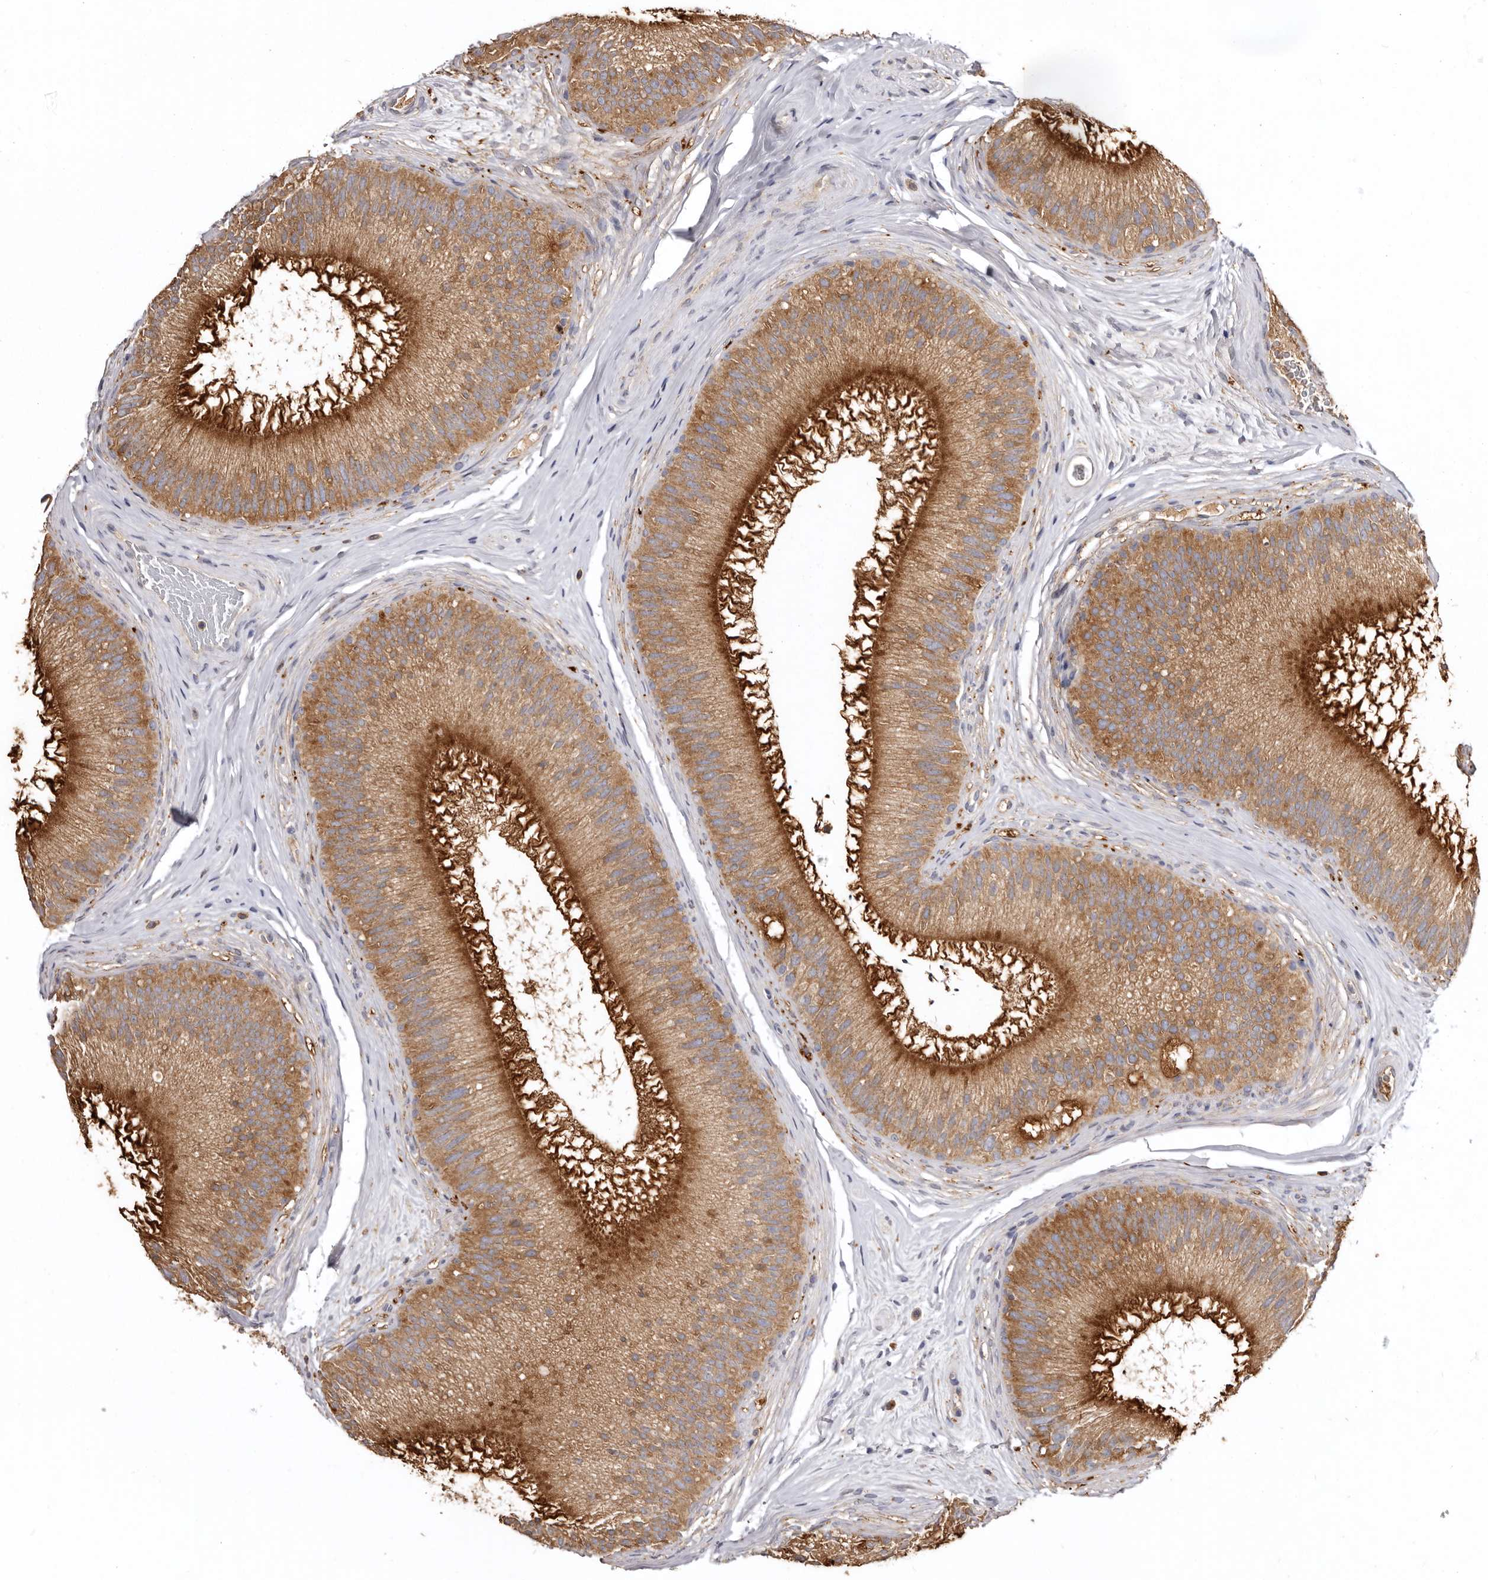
{"staining": {"intensity": "moderate", "quantity": ">75%", "location": "cytoplasmic/membranous"}, "tissue": "epididymis", "cell_type": "Glandular cells", "image_type": "normal", "snomed": [{"axis": "morphology", "description": "Normal tissue, NOS"}, {"axis": "topography", "description": "Epididymis"}], "caption": "Epididymis stained with immunohistochemistry (IHC) displays moderate cytoplasmic/membranous positivity in about >75% of glandular cells.", "gene": "INKA2", "patient": {"sex": "male", "age": 45}}